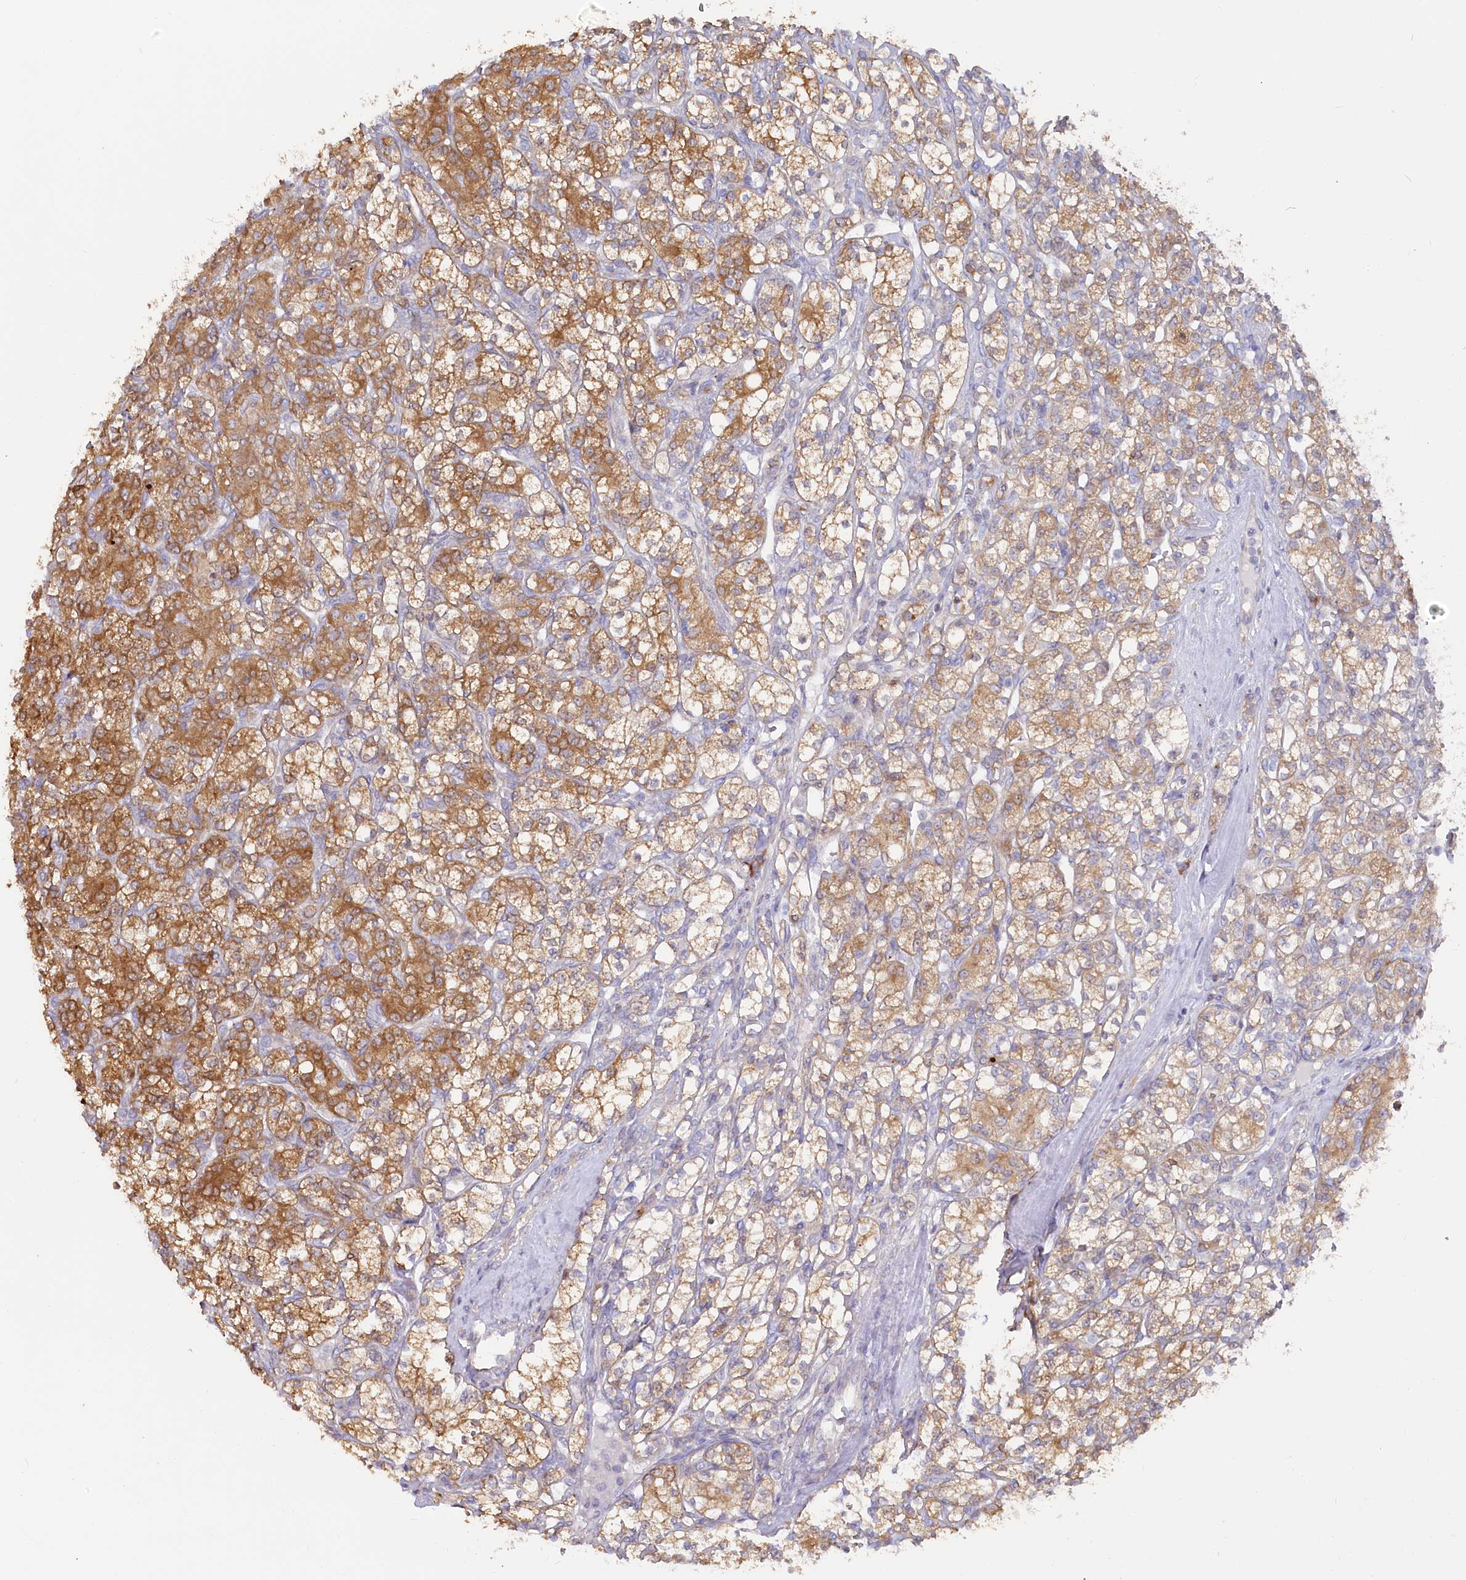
{"staining": {"intensity": "moderate", "quantity": ">75%", "location": "cytoplasmic/membranous"}, "tissue": "renal cancer", "cell_type": "Tumor cells", "image_type": "cancer", "snomed": [{"axis": "morphology", "description": "Adenocarcinoma, NOS"}, {"axis": "topography", "description": "Kidney"}], "caption": "IHC photomicrograph of human adenocarcinoma (renal) stained for a protein (brown), which displays medium levels of moderate cytoplasmic/membranous expression in approximately >75% of tumor cells.", "gene": "POGLUT1", "patient": {"sex": "male", "age": 77}}